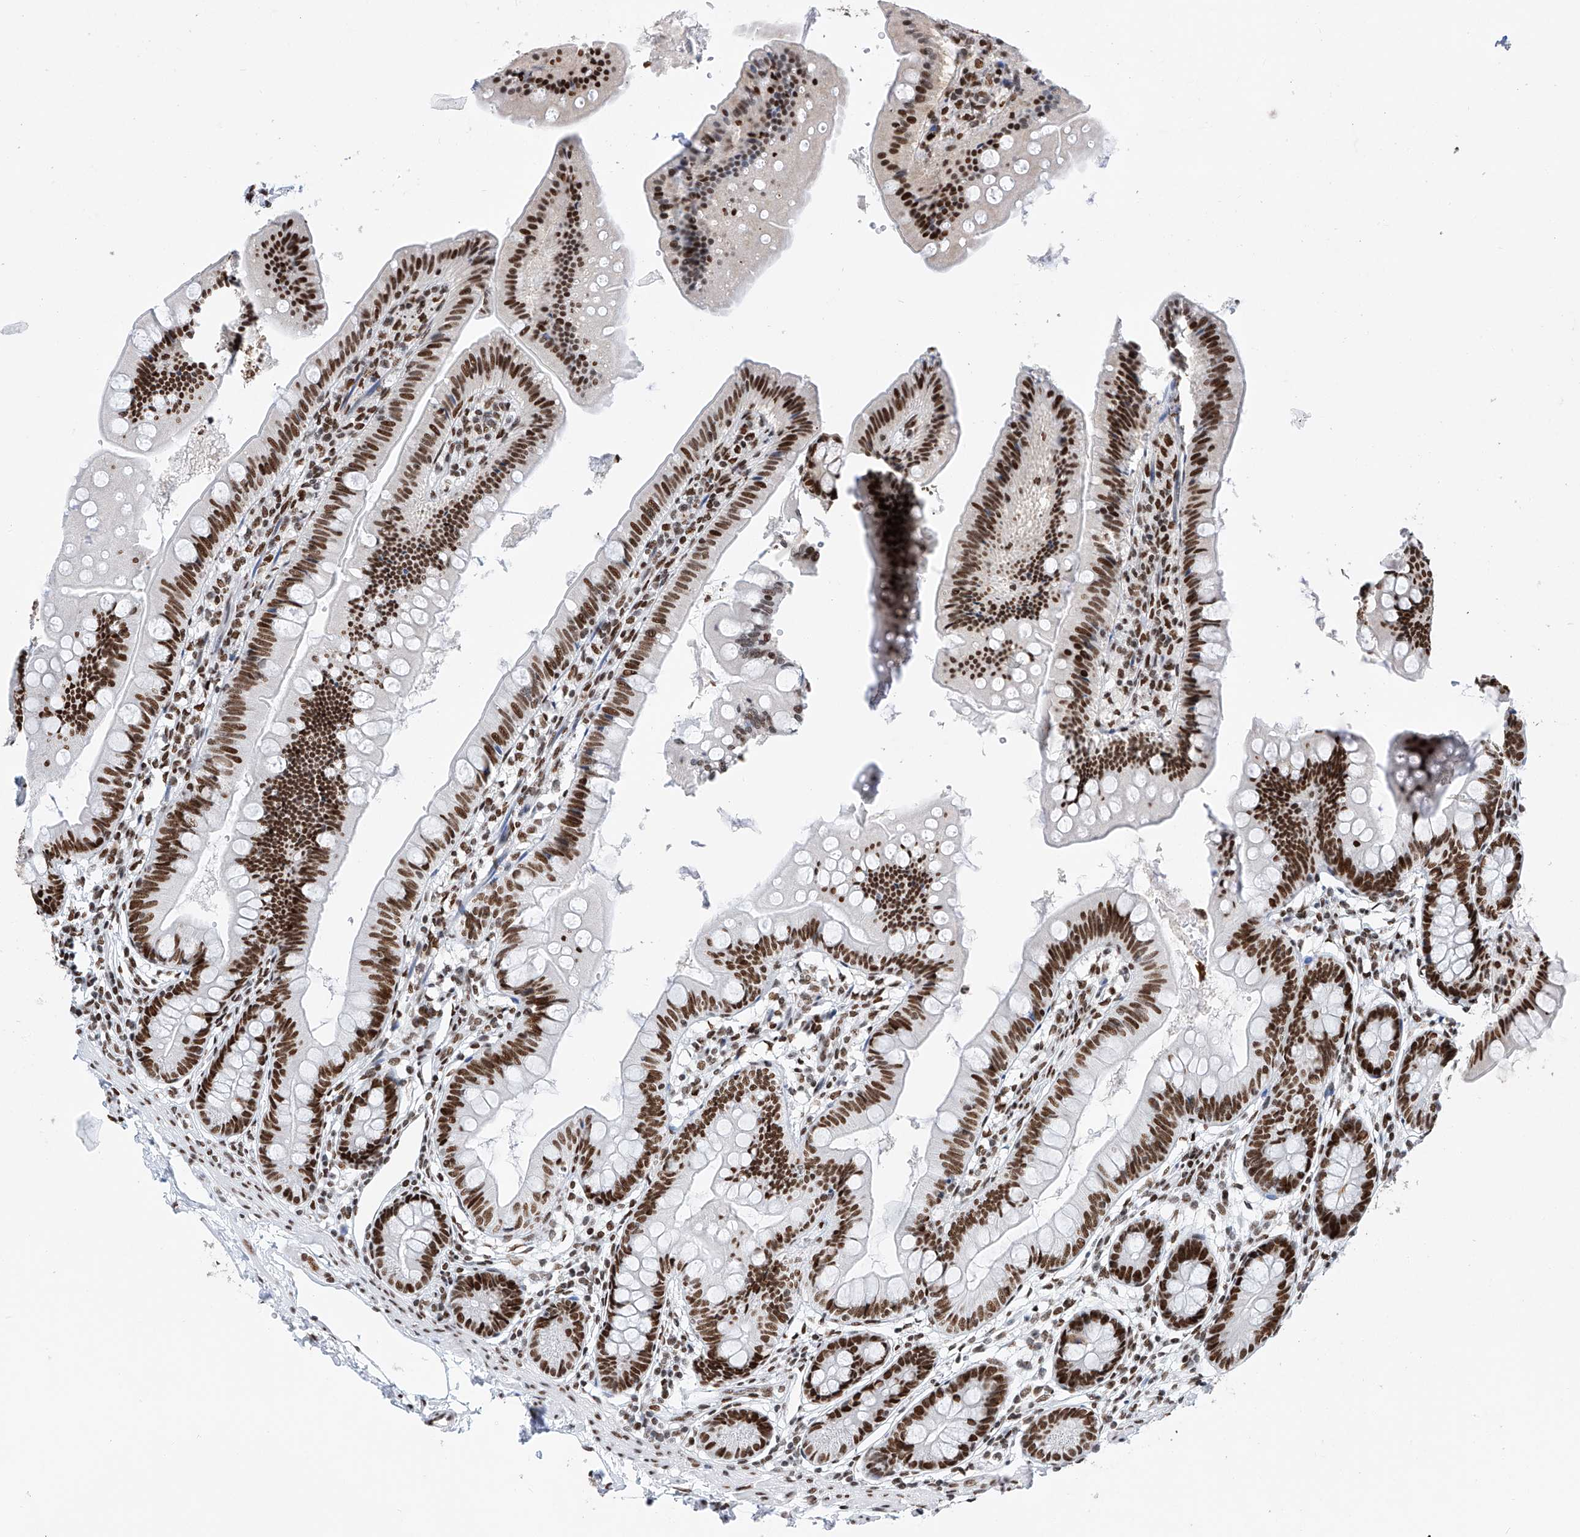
{"staining": {"intensity": "strong", "quantity": ">75%", "location": "nuclear"}, "tissue": "small intestine", "cell_type": "Glandular cells", "image_type": "normal", "snomed": [{"axis": "morphology", "description": "Normal tissue, NOS"}, {"axis": "topography", "description": "Small intestine"}], "caption": "Benign small intestine demonstrates strong nuclear positivity in approximately >75% of glandular cells, visualized by immunohistochemistry.", "gene": "SRSF6", "patient": {"sex": "male", "age": 7}}